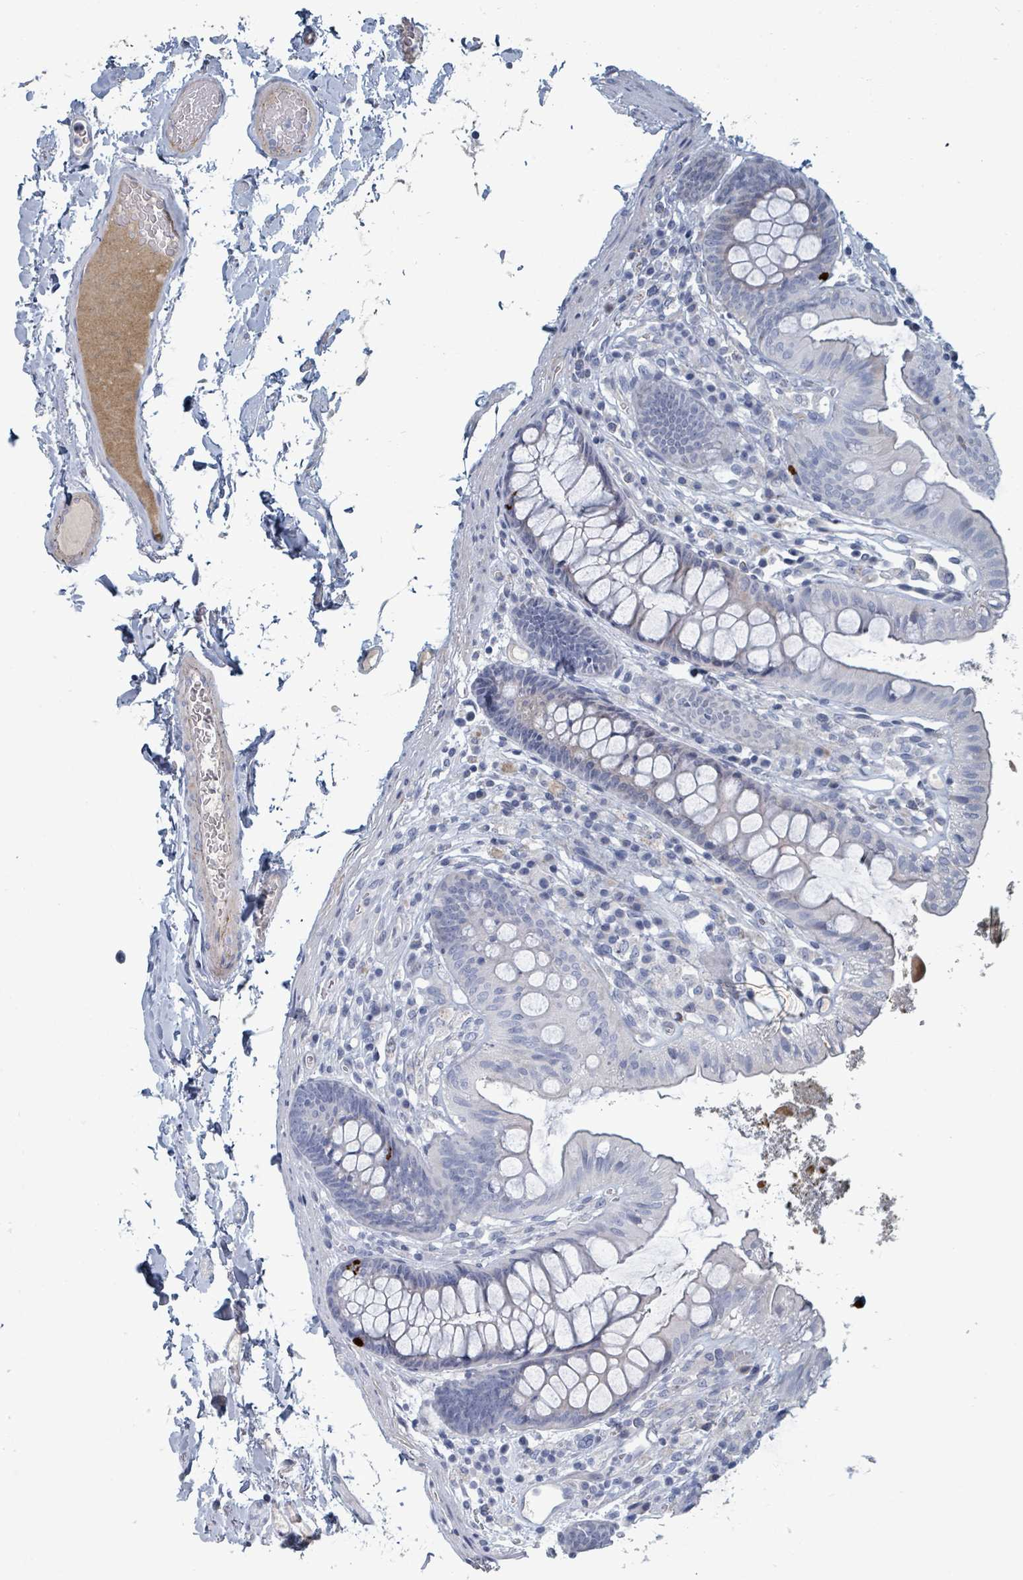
{"staining": {"intensity": "weak", "quantity": ">75%", "location": "cytoplasmic/membranous"}, "tissue": "colon", "cell_type": "Endothelial cells", "image_type": "normal", "snomed": [{"axis": "morphology", "description": "Normal tissue, NOS"}, {"axis": "topography", "description": "Colon"}], "caption": "This photomicrograph demonstrates IHC staining of benign colon, with low weak cytoplasmic/membranous expression in approximately >75% of endothelial cells.", "gene": "RAB33B", "patient": {"sex": "male", "age": 84}}